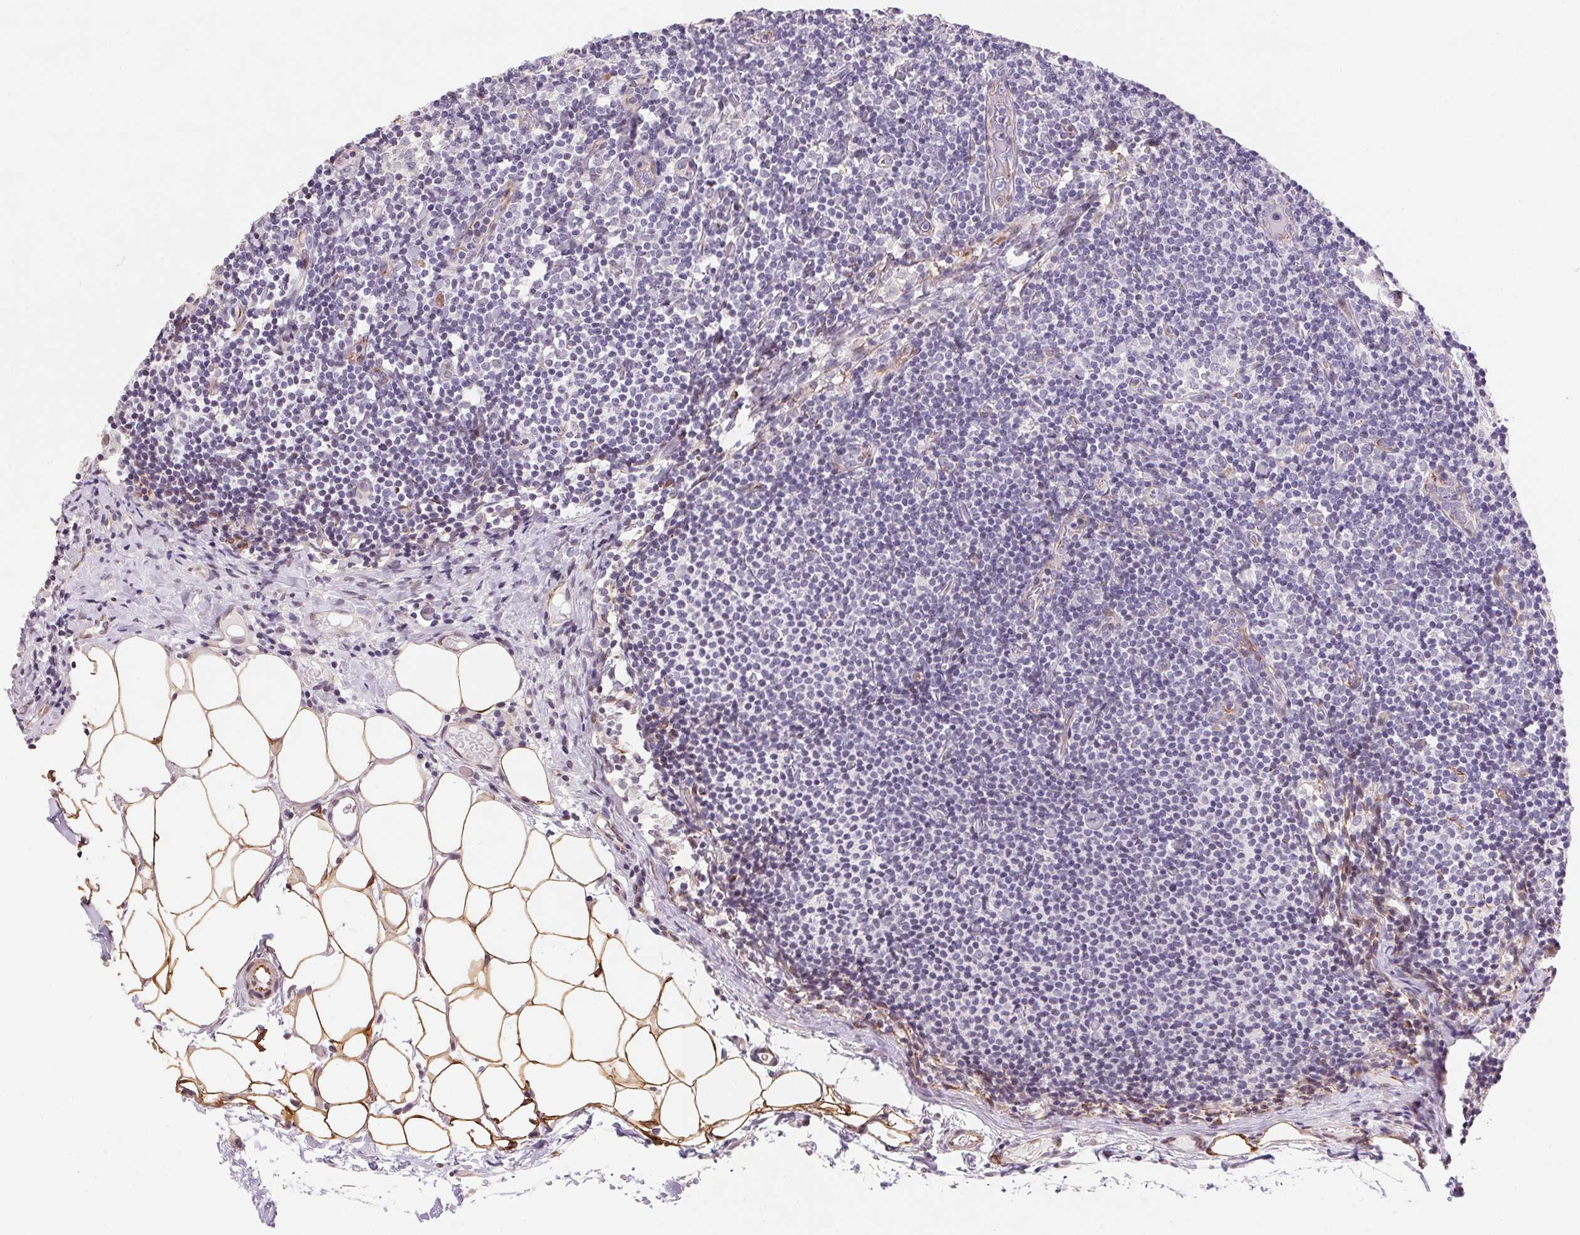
{"staining": {"intensity": "negative", "quantity": "none", "location": "none"}, "tissue": "lymph node", "cell_type": "Germinal center cells", "image_type": "normal", "snomed": [{"axis": "morphology", "description": "Normal tissue, NOS"}, {"axis": "topography", "description": "Lymph node"}], "caption": "Micrograph shows no protein staining in germinal center cells of unremarkable lymph node.", "gene": "GYG2", "patient": {"sex": "female", "age": 41}}